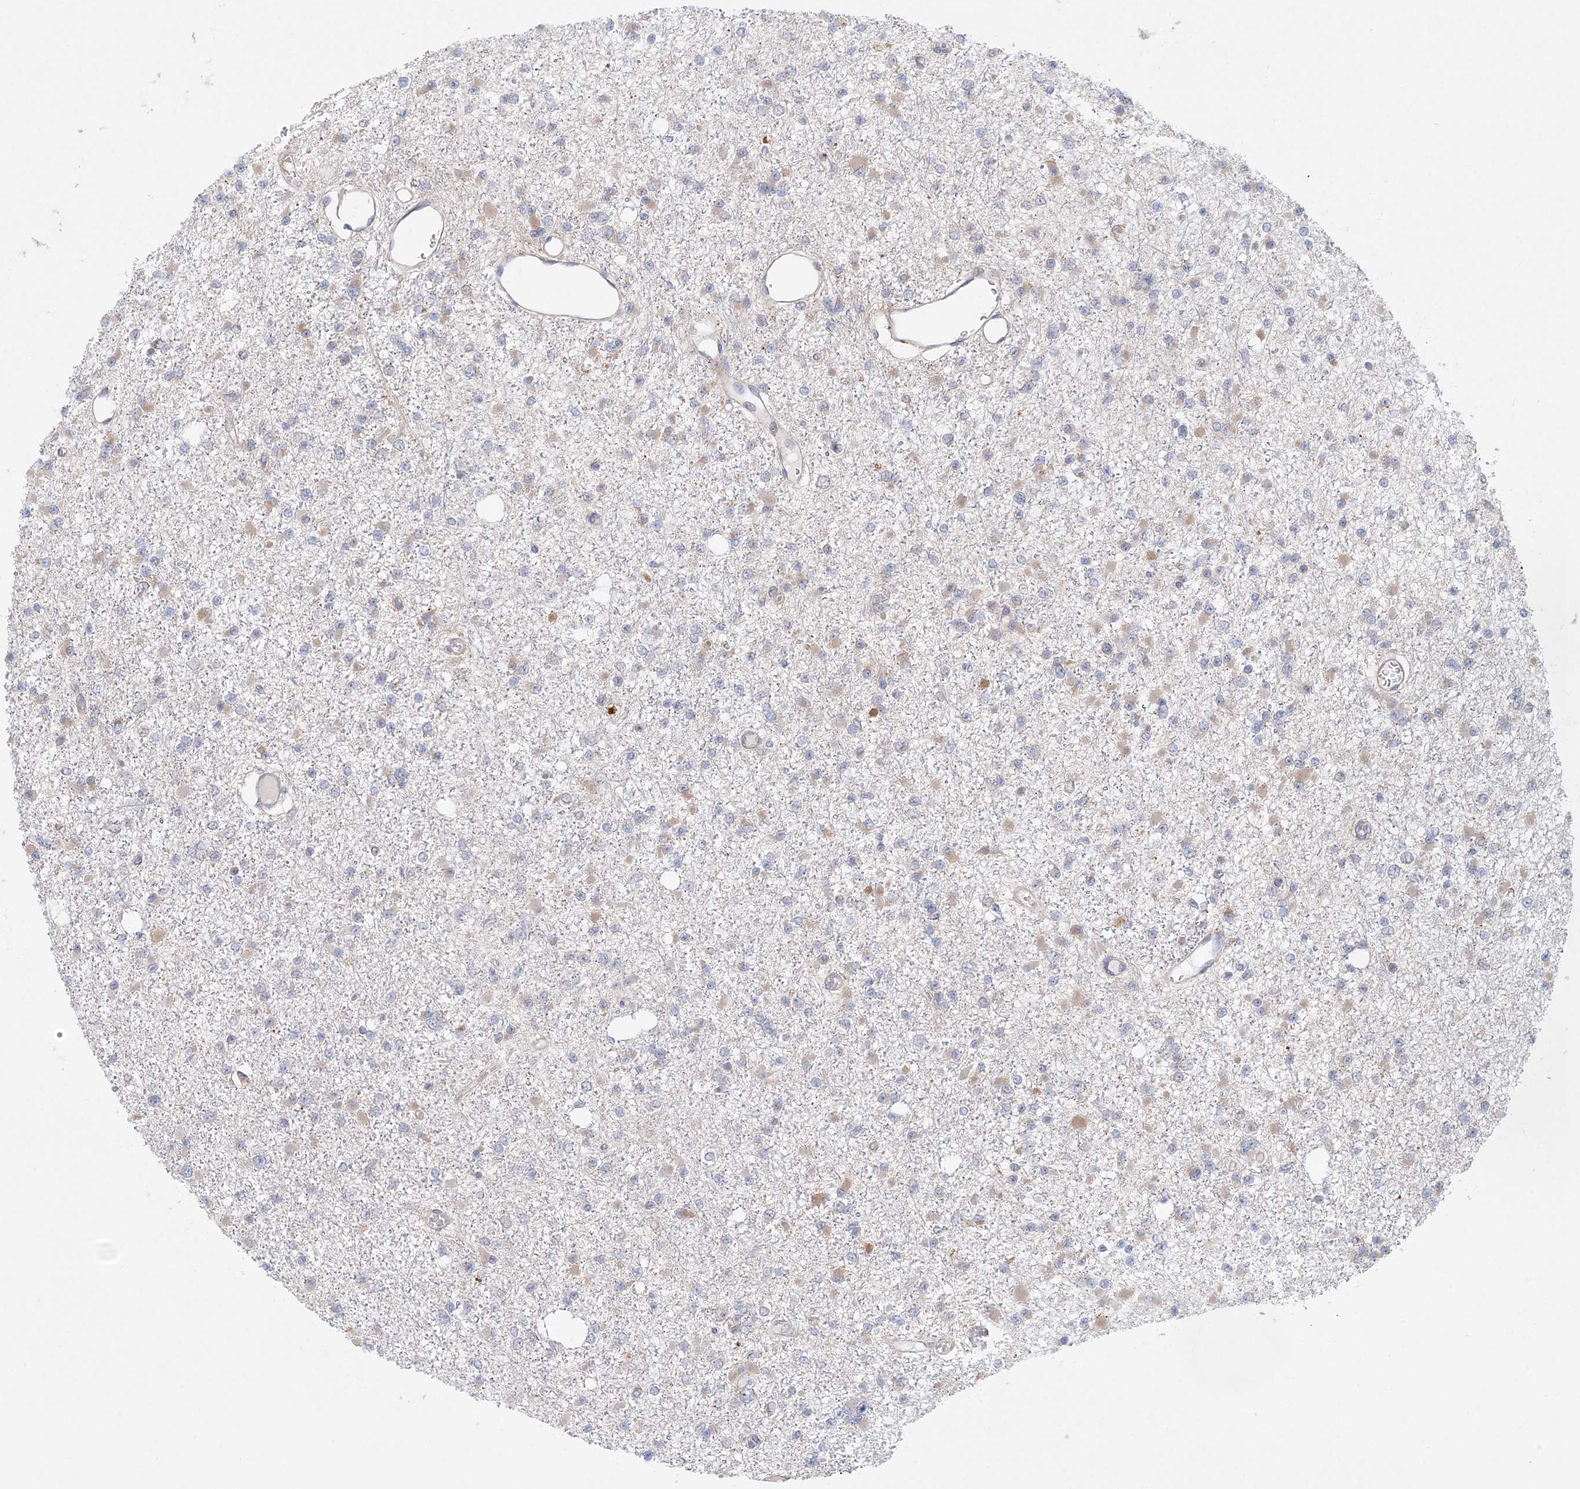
{"staining": {"intensity": "negative", "quantity": "none", "location": "none"}, "tissue": "glioma", "cell_type": "Tumor cells", "image_type": "cancer", "snomed": [{"axis": "morphology", "description": "Glioma, malignant, Low grade"}, {"axis": "topography", "description": "Brain"}], "caption": "IHC image of human glioma stained for a protein (brown), which demonstrates no expression in tumor cells. (DAB (3,3'-diaminobenzidine) immunohistochemistry (IHC), high magnification).", "gene": "PCYOX1L", "patient": {"sex": "female", "age": 22}}